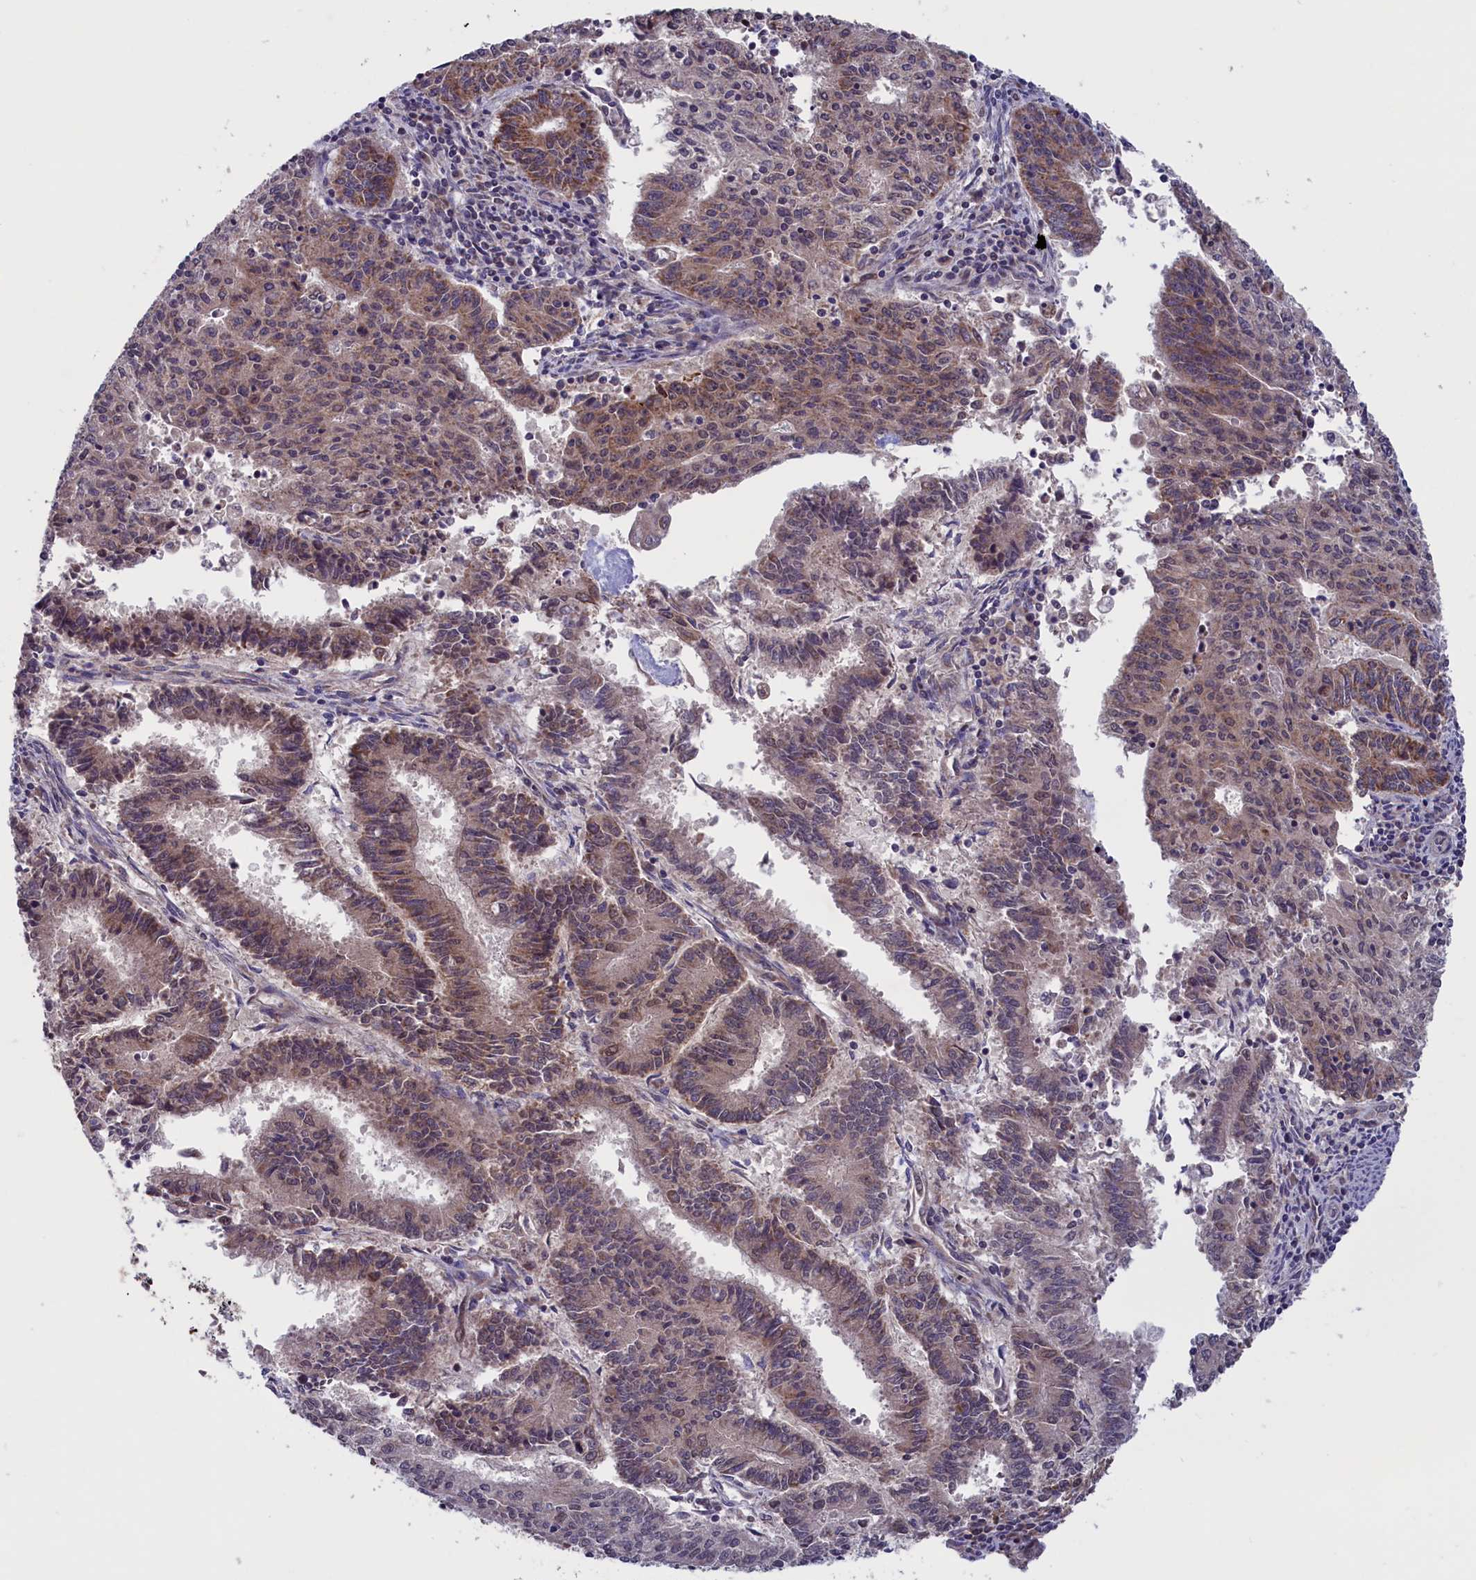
{"staining": {"intensity": "moderate", "quantity": "25%-75%", "location": "cytoplasmic/membranous"}, "tissue": "endometrial cancer", "cell_type": "Tumor cells", "image_type": "cancer", "snomed": [{"axis": "morphology", "description": "Adenocarcinoma, NOS"}, {"axis": "topography", "description": "Endometrium"}], "caption": "Human endometrial adenocarcinoma stained with a protein marker shows moderate staining in tumor cells.", "gene": "TIMM44", "patient": {"sex": "female", "age": 59}}